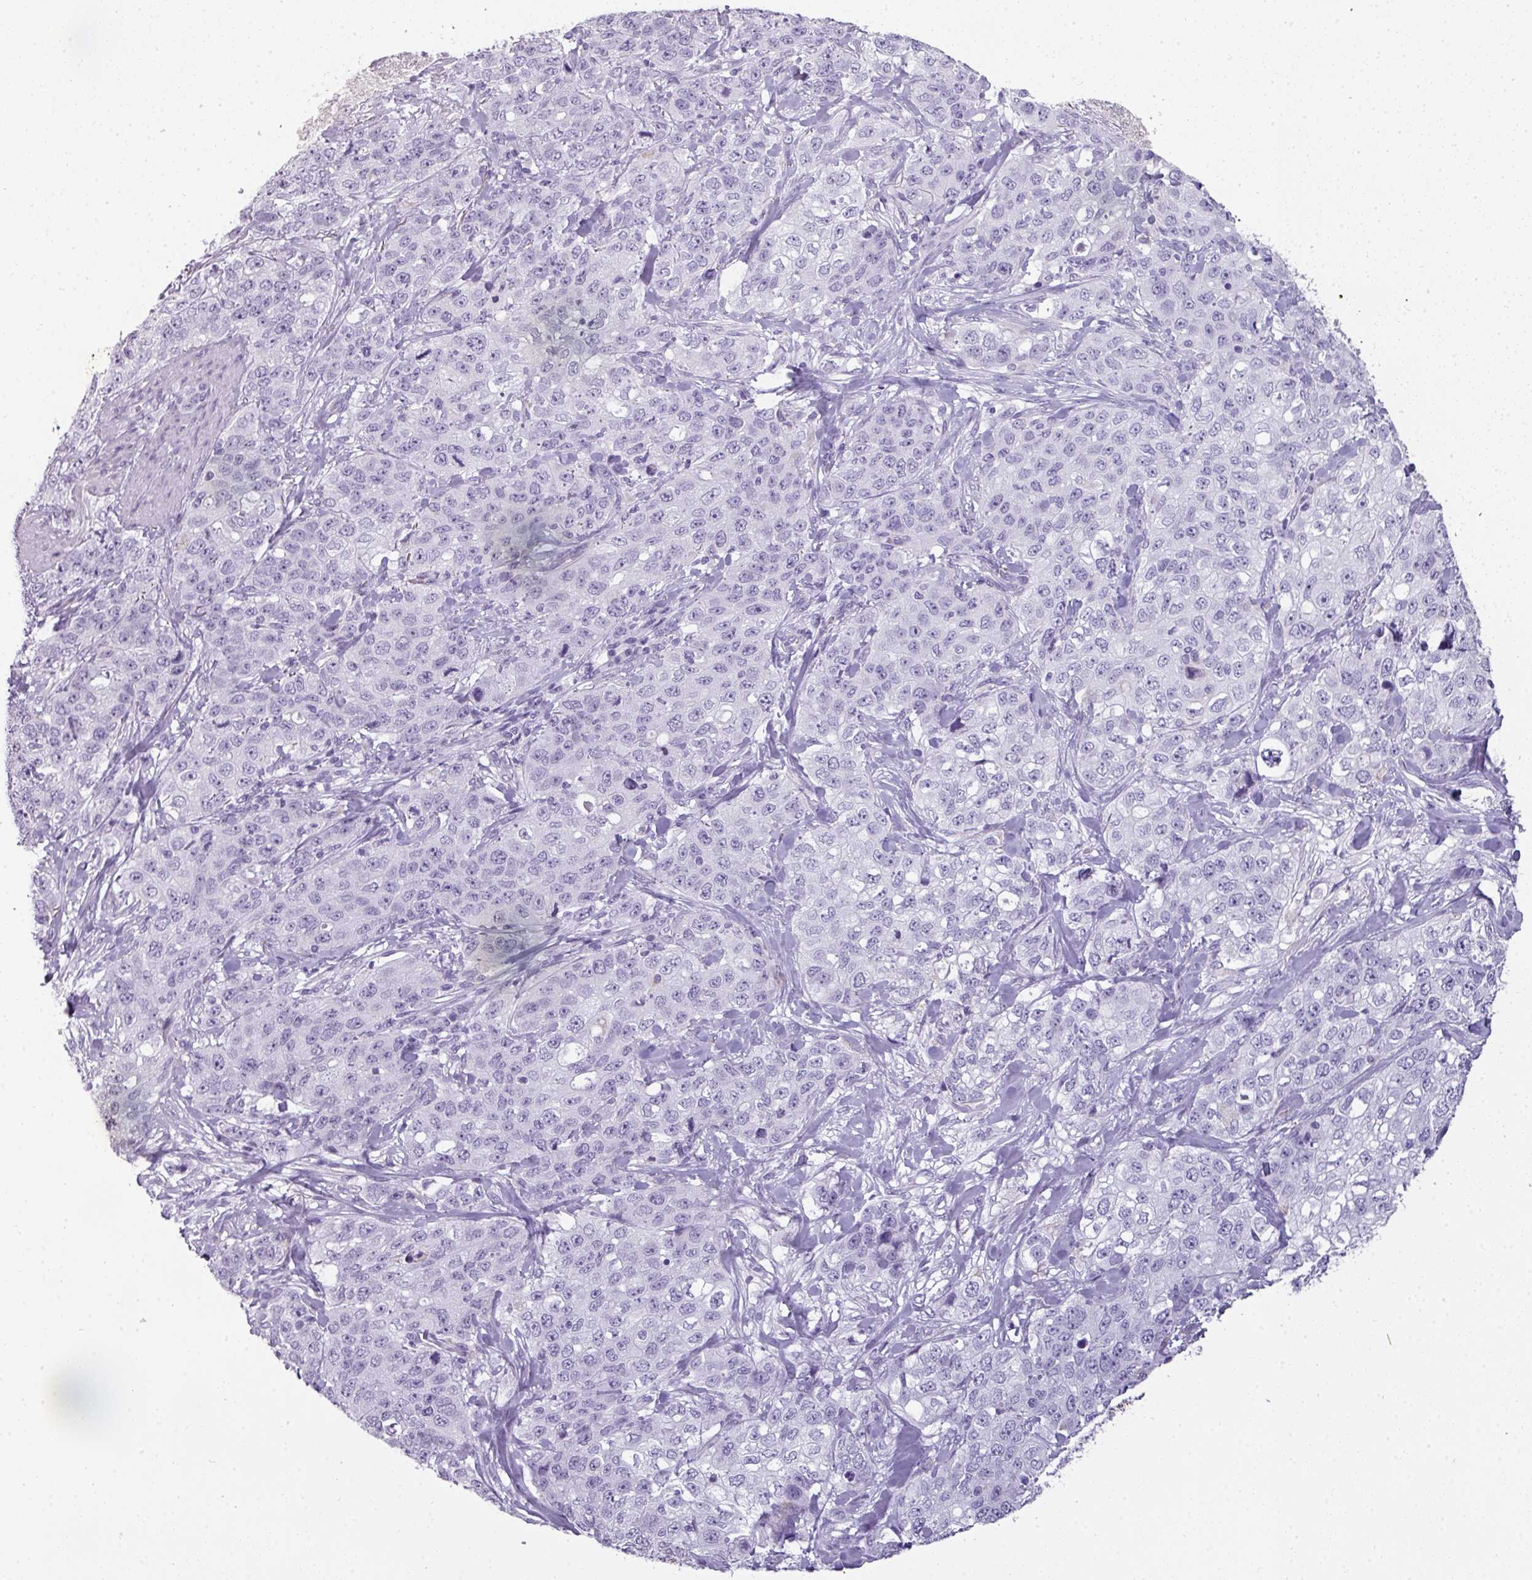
{"staining": {"intensity": "negative", "quantity": "none", "location": "none"}, "tissue": "stomach cancer", "cell_type": "Tumor cells", "image_type": "cancer", "snomed": [{"axis": "morphology", "description": "Adenocarcinoma, NOS"}, {"axis": "topography", "description": "Stomach"}], "caption": "There is no significant expression in tumor cells of stomach adenocarcinoma. (DAB (3,3'-diaminobenzidine) immunohistochemistry visualized using brightfield microscopy, high magnification).", "gene": "RBMY1F", "patient": {"sex": "male", "age": 48}}